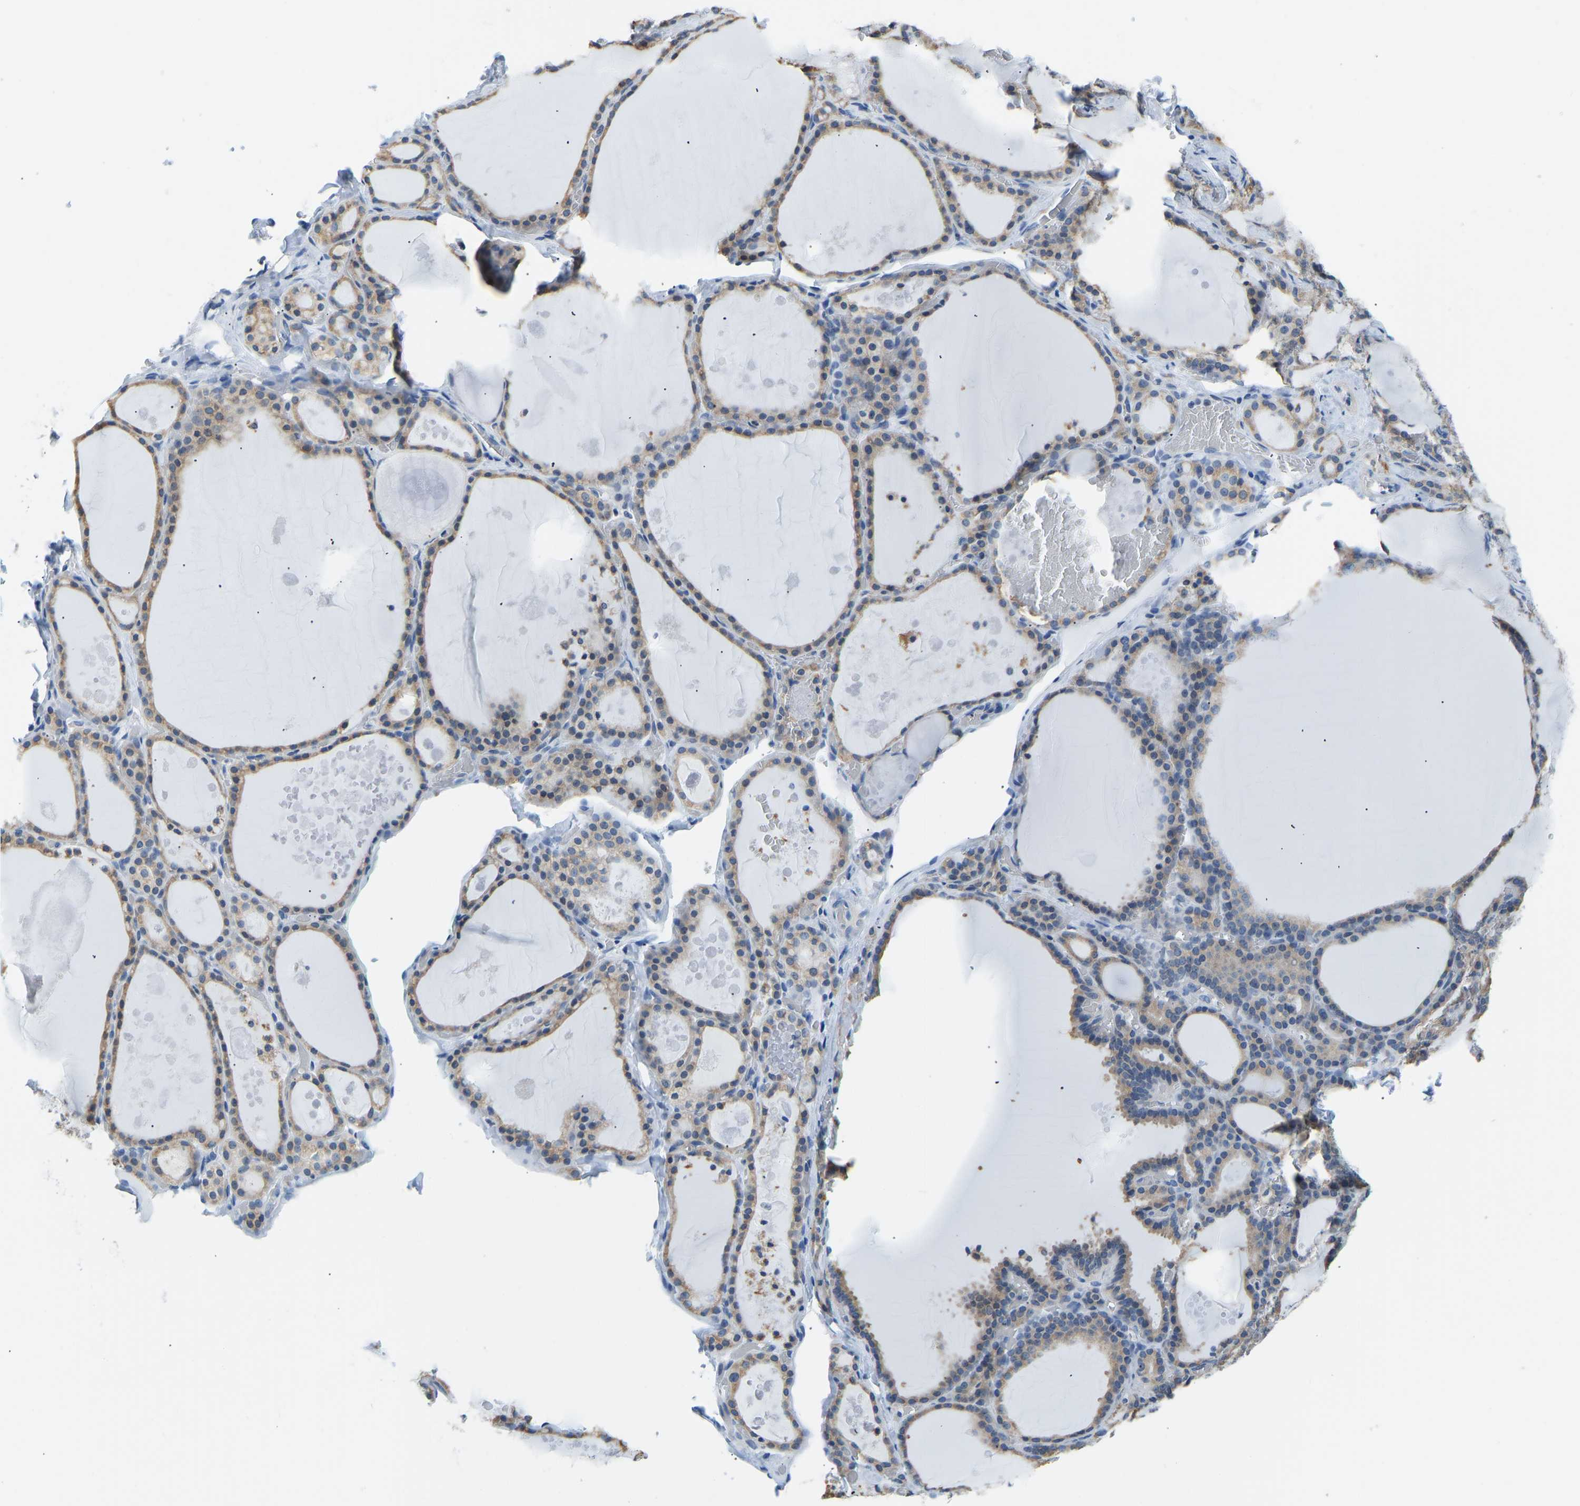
{"staining": {"intensity": "moderate", "quantity": ">75%", "location": "cytoplasmic/membranous"}, "tissue": "thyroid gland", "cell_type": "Glandular cells", "image_type": "normal", "snomed": [{"axis": "morphology", "description": "Normal tissue, NOS"}, {"axis": "topography", "description": "Thyroid gland"}], "caption": "Thyroid gland was stained to show a protein in brown. There is medium levels of moderate cytoplasmic/membranous expression in about >75% of glandular cells. Ihc stains the protein of interest in brown and the nuclei are stained blue.", "gene": "VRK1", "patient": {"sex": "male", "age": 56}}